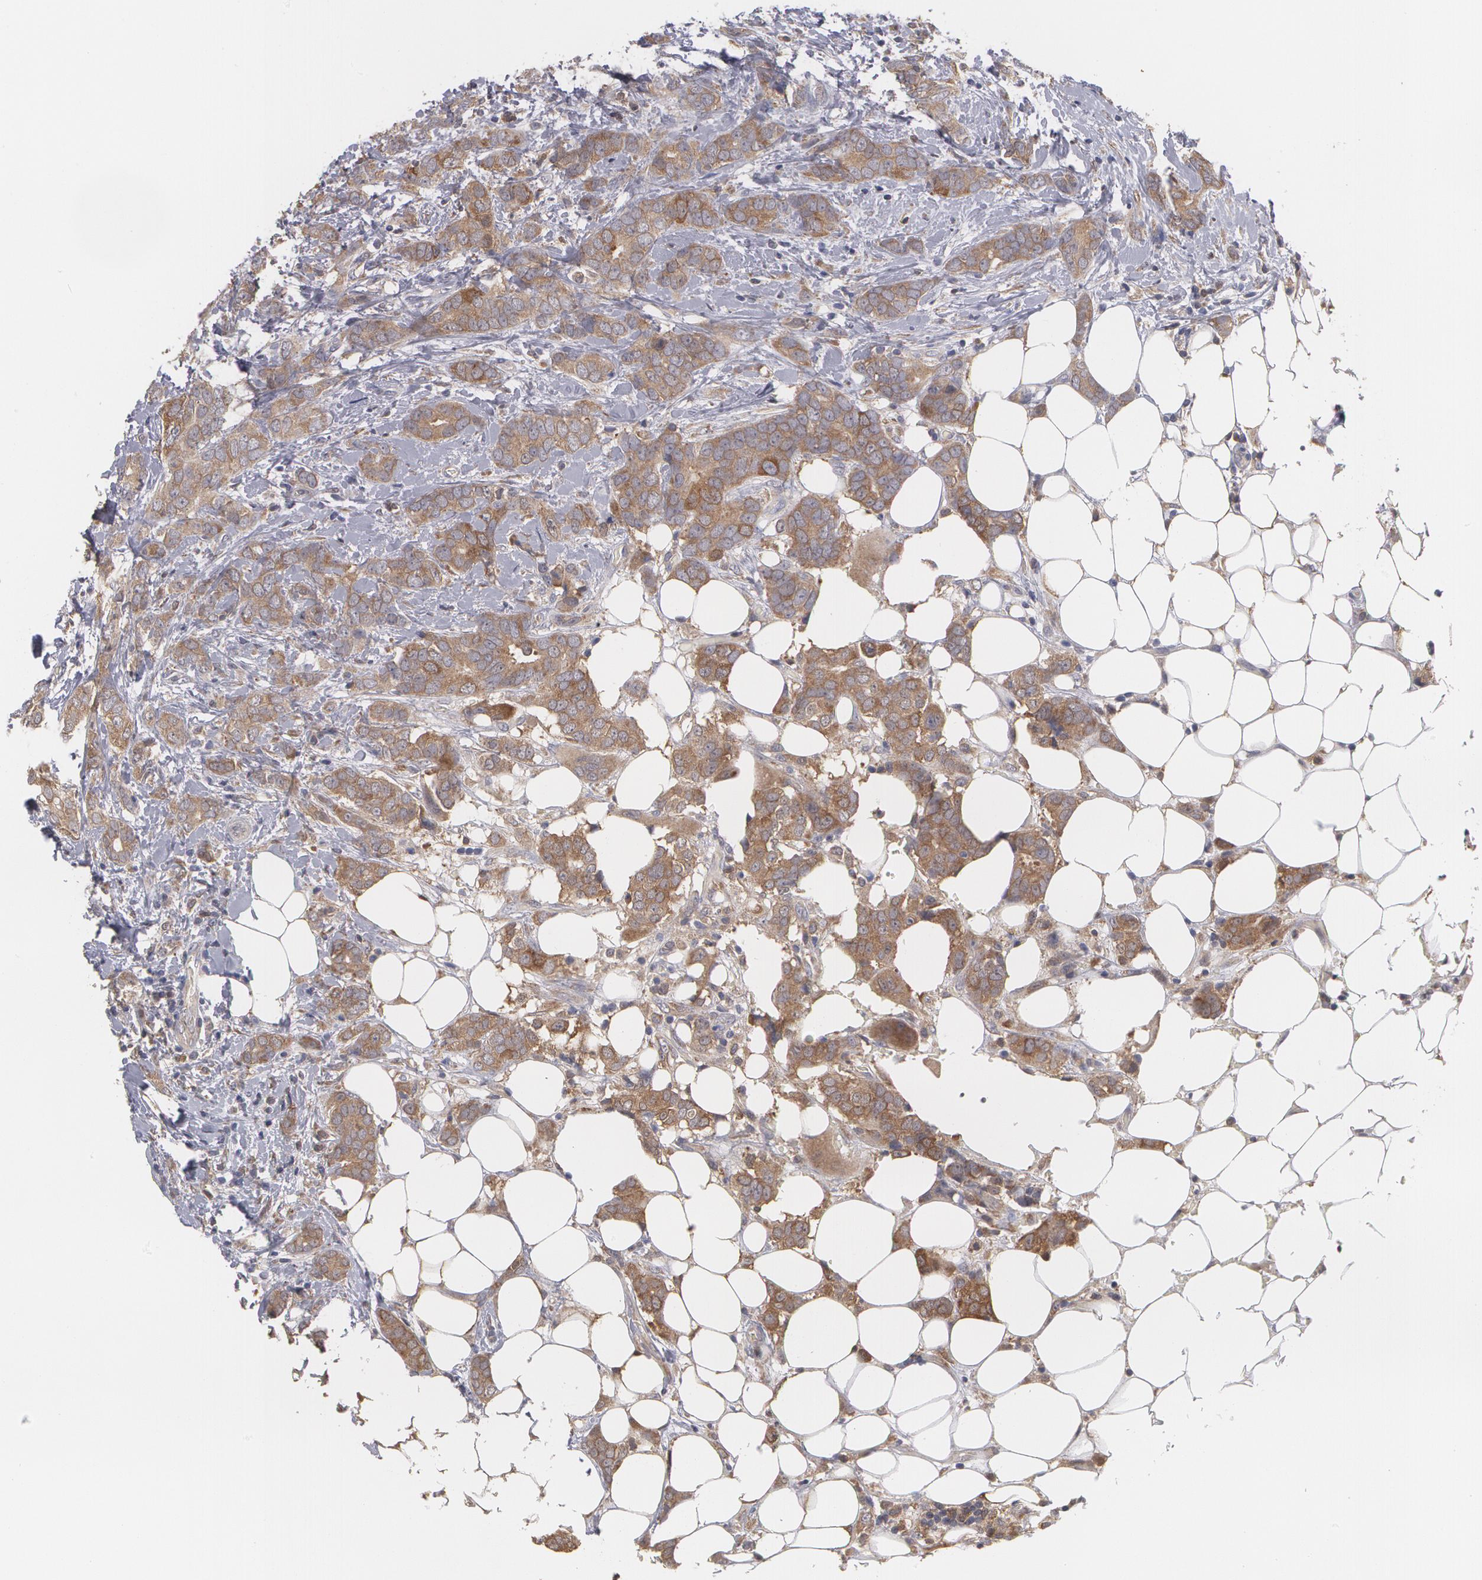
{"staining": {"intensity": "moderate", "quantity": ">75%", "location": "cytoplasmic/membranous"}, "tissue": "breast cancer", "cell_type": "Tumor cells", "image_type": "cancer", "snomed": [{"axis": "morphology", "description": "Duct carcinoma"}, {"axis": "topography", "description": "Breast"}], "caption": "This histopathology image displays intraductal carcinoma (breast) stained with IHC to label a protein in brown. The cytoplasmic/membranous of tumor cells show moderate positivity for the protein. Nuclei are counter-stained blue.", "gene": "MTHFD1", "patient": {"sex": "female", "age": 53}}